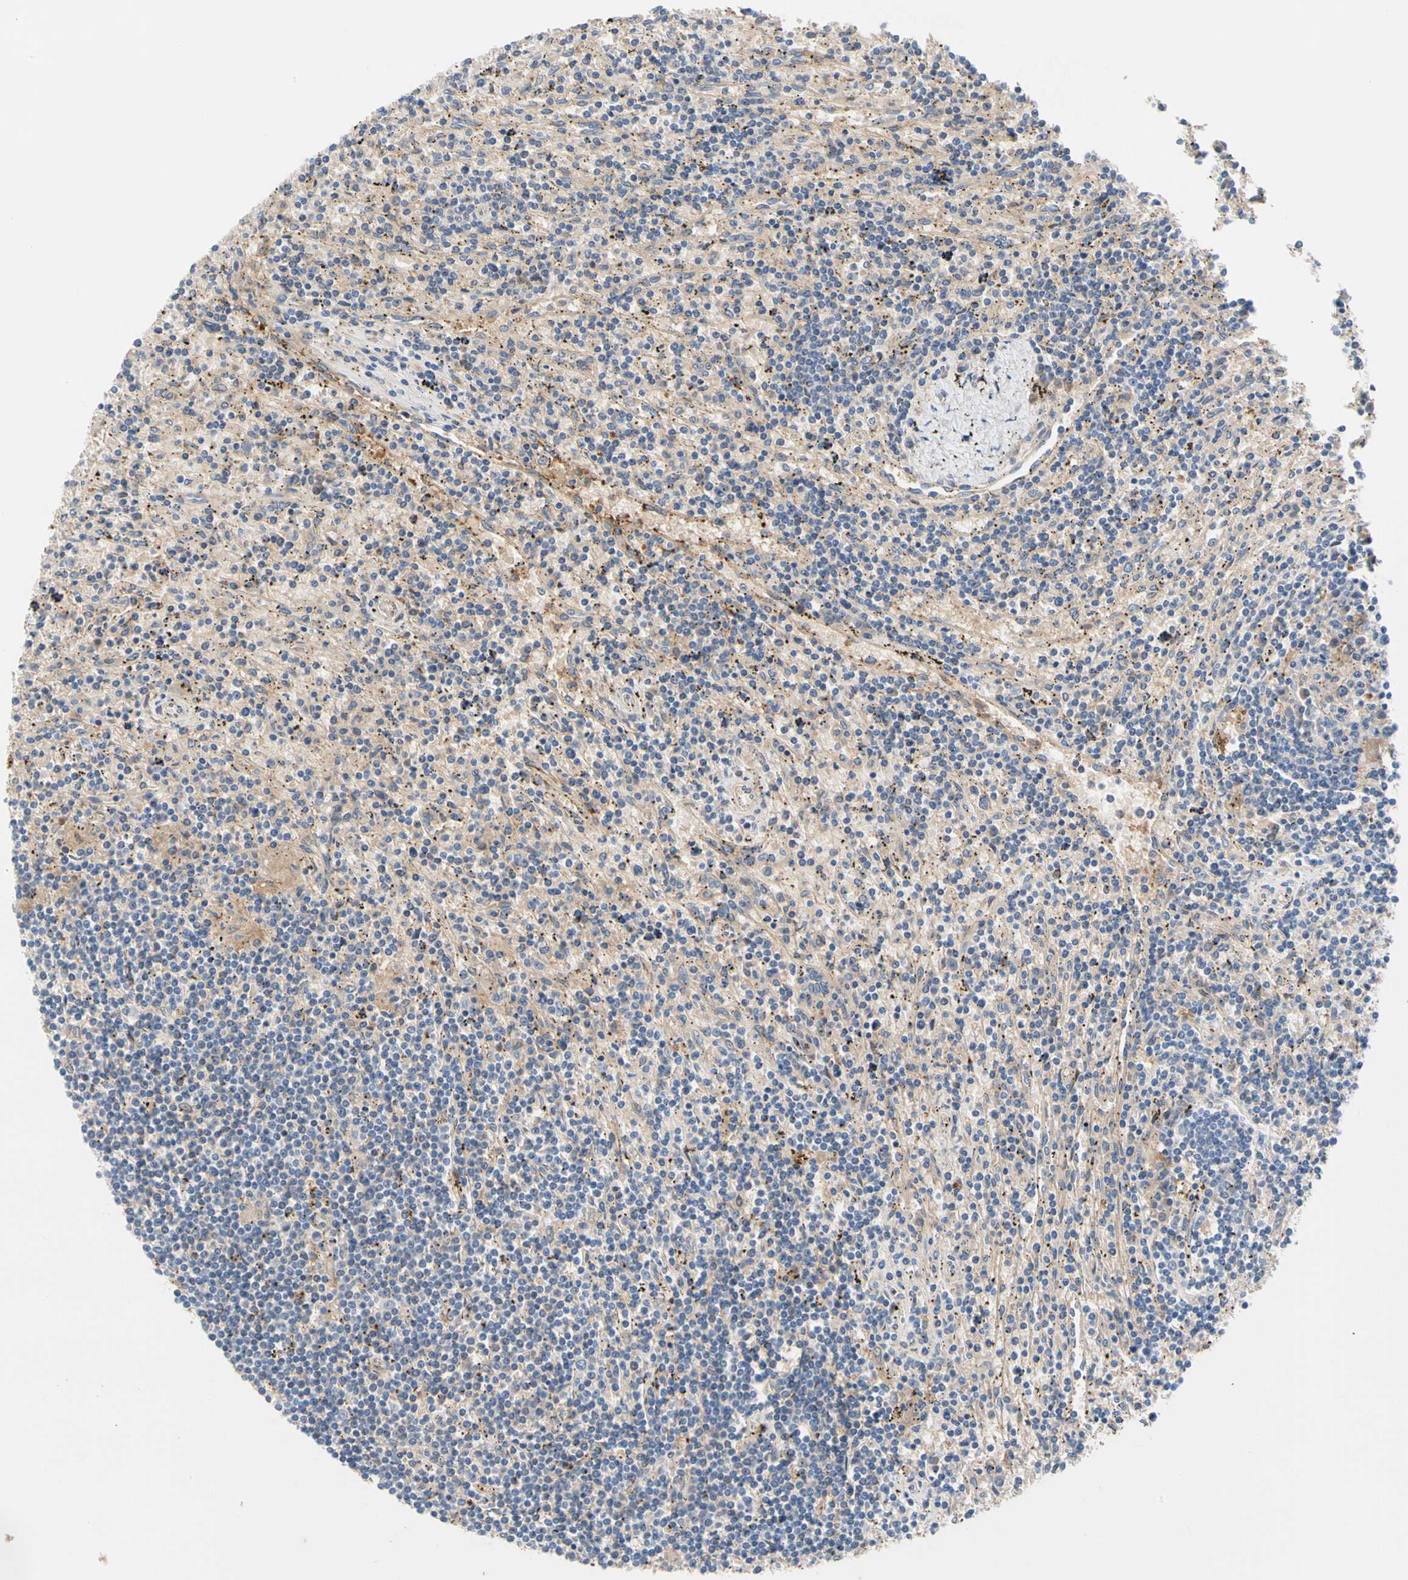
{"staining": {"intensity": "negative", "quantity": "none", "location": "none"}, "tissue": "lymphoma", "cell_type": "Tumor cells", "image_type": "cancer", "snomed": [{"axis": "morphology", "description": "Malignant lymphoma, non-Hodgkin's type, Low grade"}, {"axis": "topography", "description": "Spleen"}], "caption": "Tumor cells show no significant expression in malignant lymphoma, non-Hodgkin's type (low-grade). Brightfield microscopy of immunohistochemistry (IHC) stained with DAB (3,3'-diaminobenzidine) (brown) and hematoxylin (blue), captured at high magnification.", "gene": "ENTREP3", "patient": {"sex": "male", "age": 76}}